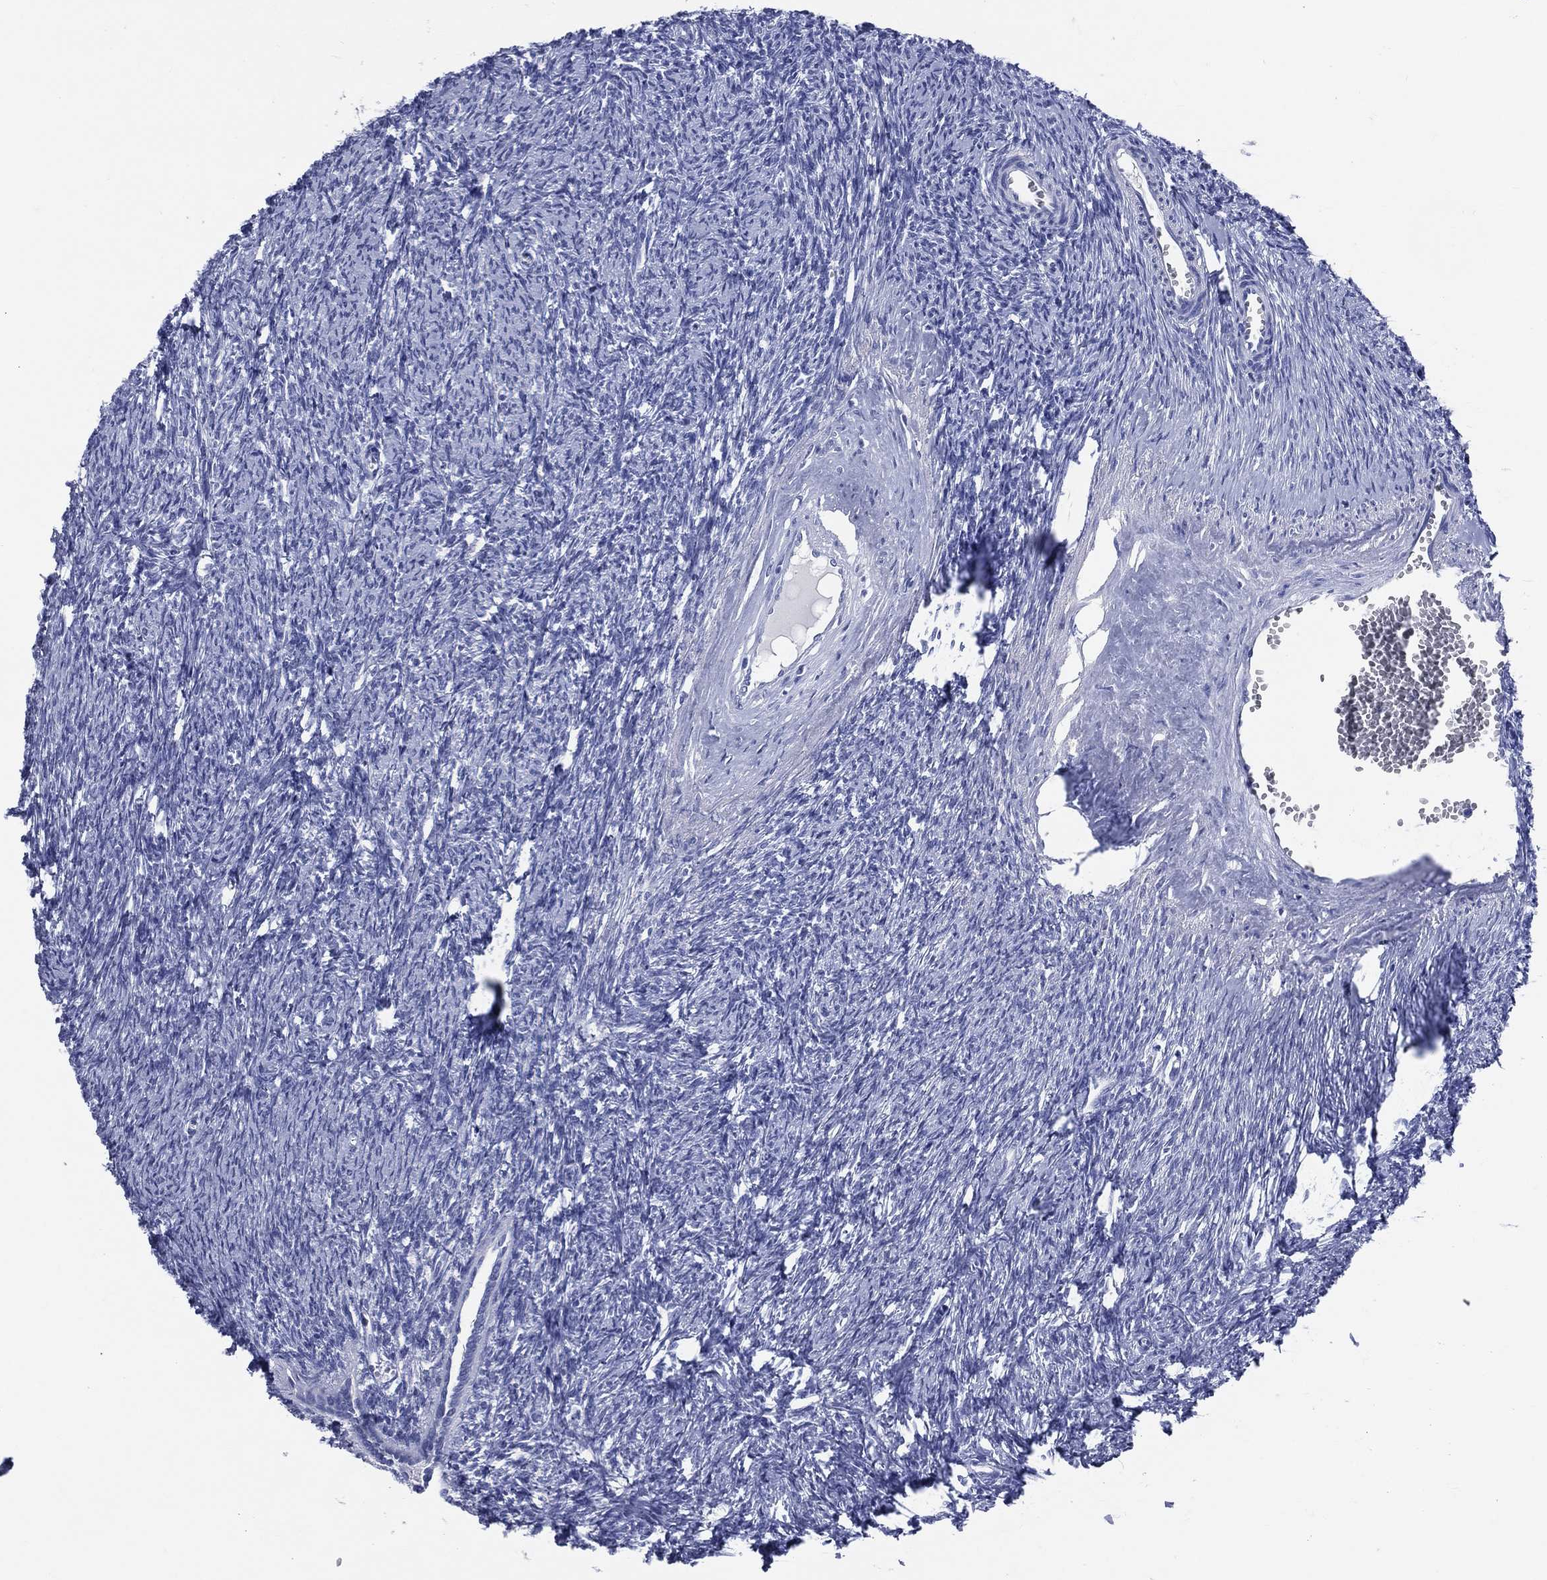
{"staining": {"intensity": "negative", "quantity": "none", "location": "none"}, "tissue": "ovary", "cell_type": "Follicle cells", "image_type": "normal", "snomed": [{"axis": "morphology", "description": "Normal tissue, NOS"}, {"axis": "topography", "description": "Fallopian tube"}, {"axis": "topography", "description": "Ovary"}], "caption": "Immunohistochemical staining of unremarkable human ovary shows no significant positivity in follicle cells.", "gene": "CYLC1", "patient": {"sex": "female", "age": 33}}